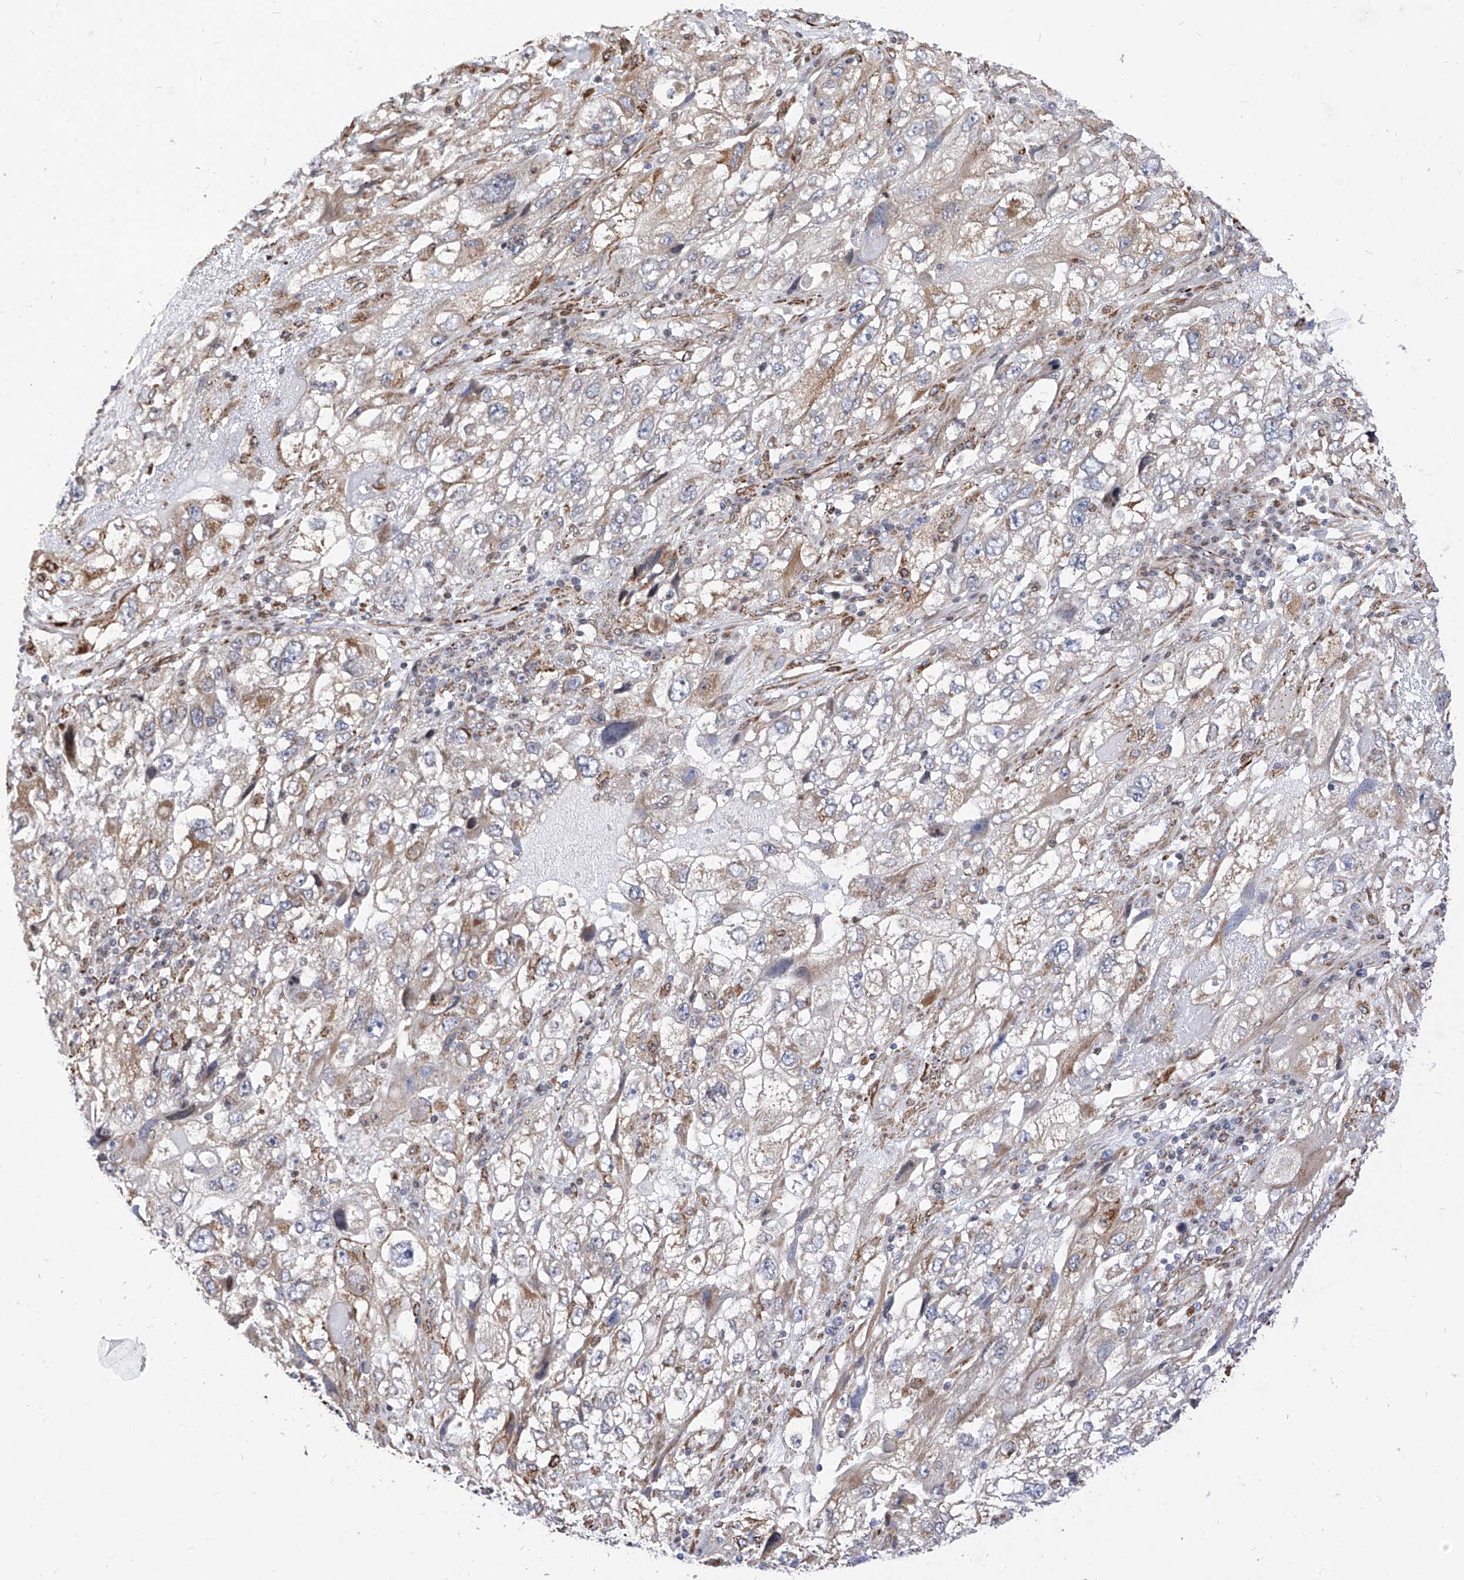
{"staining": {"intensity": "moderate", "quantity": "25%-75%", "location": "cytoplasmic/membranous"}, "tissue": "endometrial cancer", "cell_type": "Tumor cells", "image_type": "cancer", "snomed": [{"axis": "morphology", "description": "Adenocarcinoma, NOS"}, {"axis": "topography", "description": "Endometrium"}], "caption": "Immunohistochemical staining of human adenocarcinoma (endometrial) demonstrates medium levels of moderate cytoplasmic/membranous staining in about 25%-75% of tumor cells.", "gene": "TTLL8", "patient": {"sex": "female", "age": 49}}